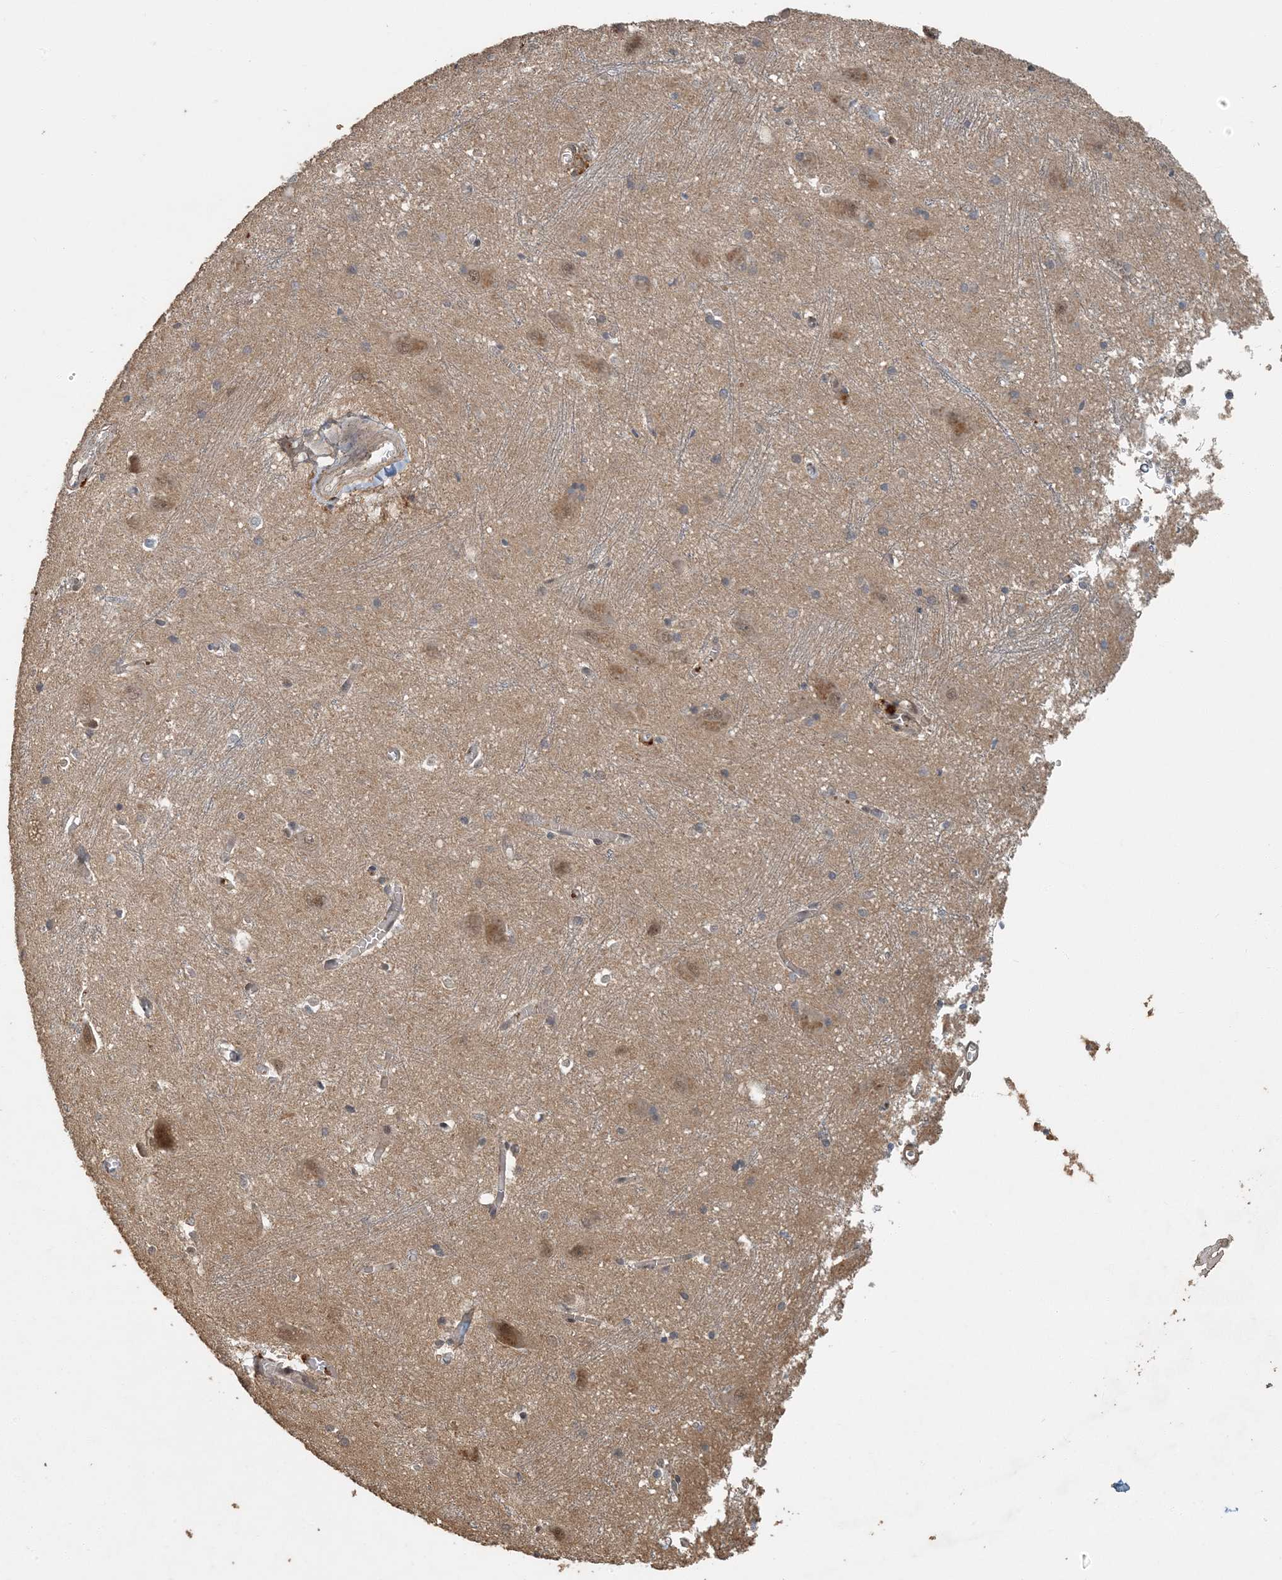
{"staining": {"intensity": "weak", "quantity": "25%-75%", "location": "cytoplasmic/membranous"}, "tissue": "caudate", "cell_type": "Glial cells", "image_type": "normal", "snomed": [{"axis": "morphology", "description": "Normal tissue, NOS"}, {"axis": "topography", "description": "Lateral ventricle wall"}], "caption": "Immunohistochemical staining of normal human caudate displays 25%-75% levels of weak cytoplasmic/membranous protein positivity in about 25%-75% of glial cells.", "gene": "AK9", "patient": {"sex": "male", "age": 37}}